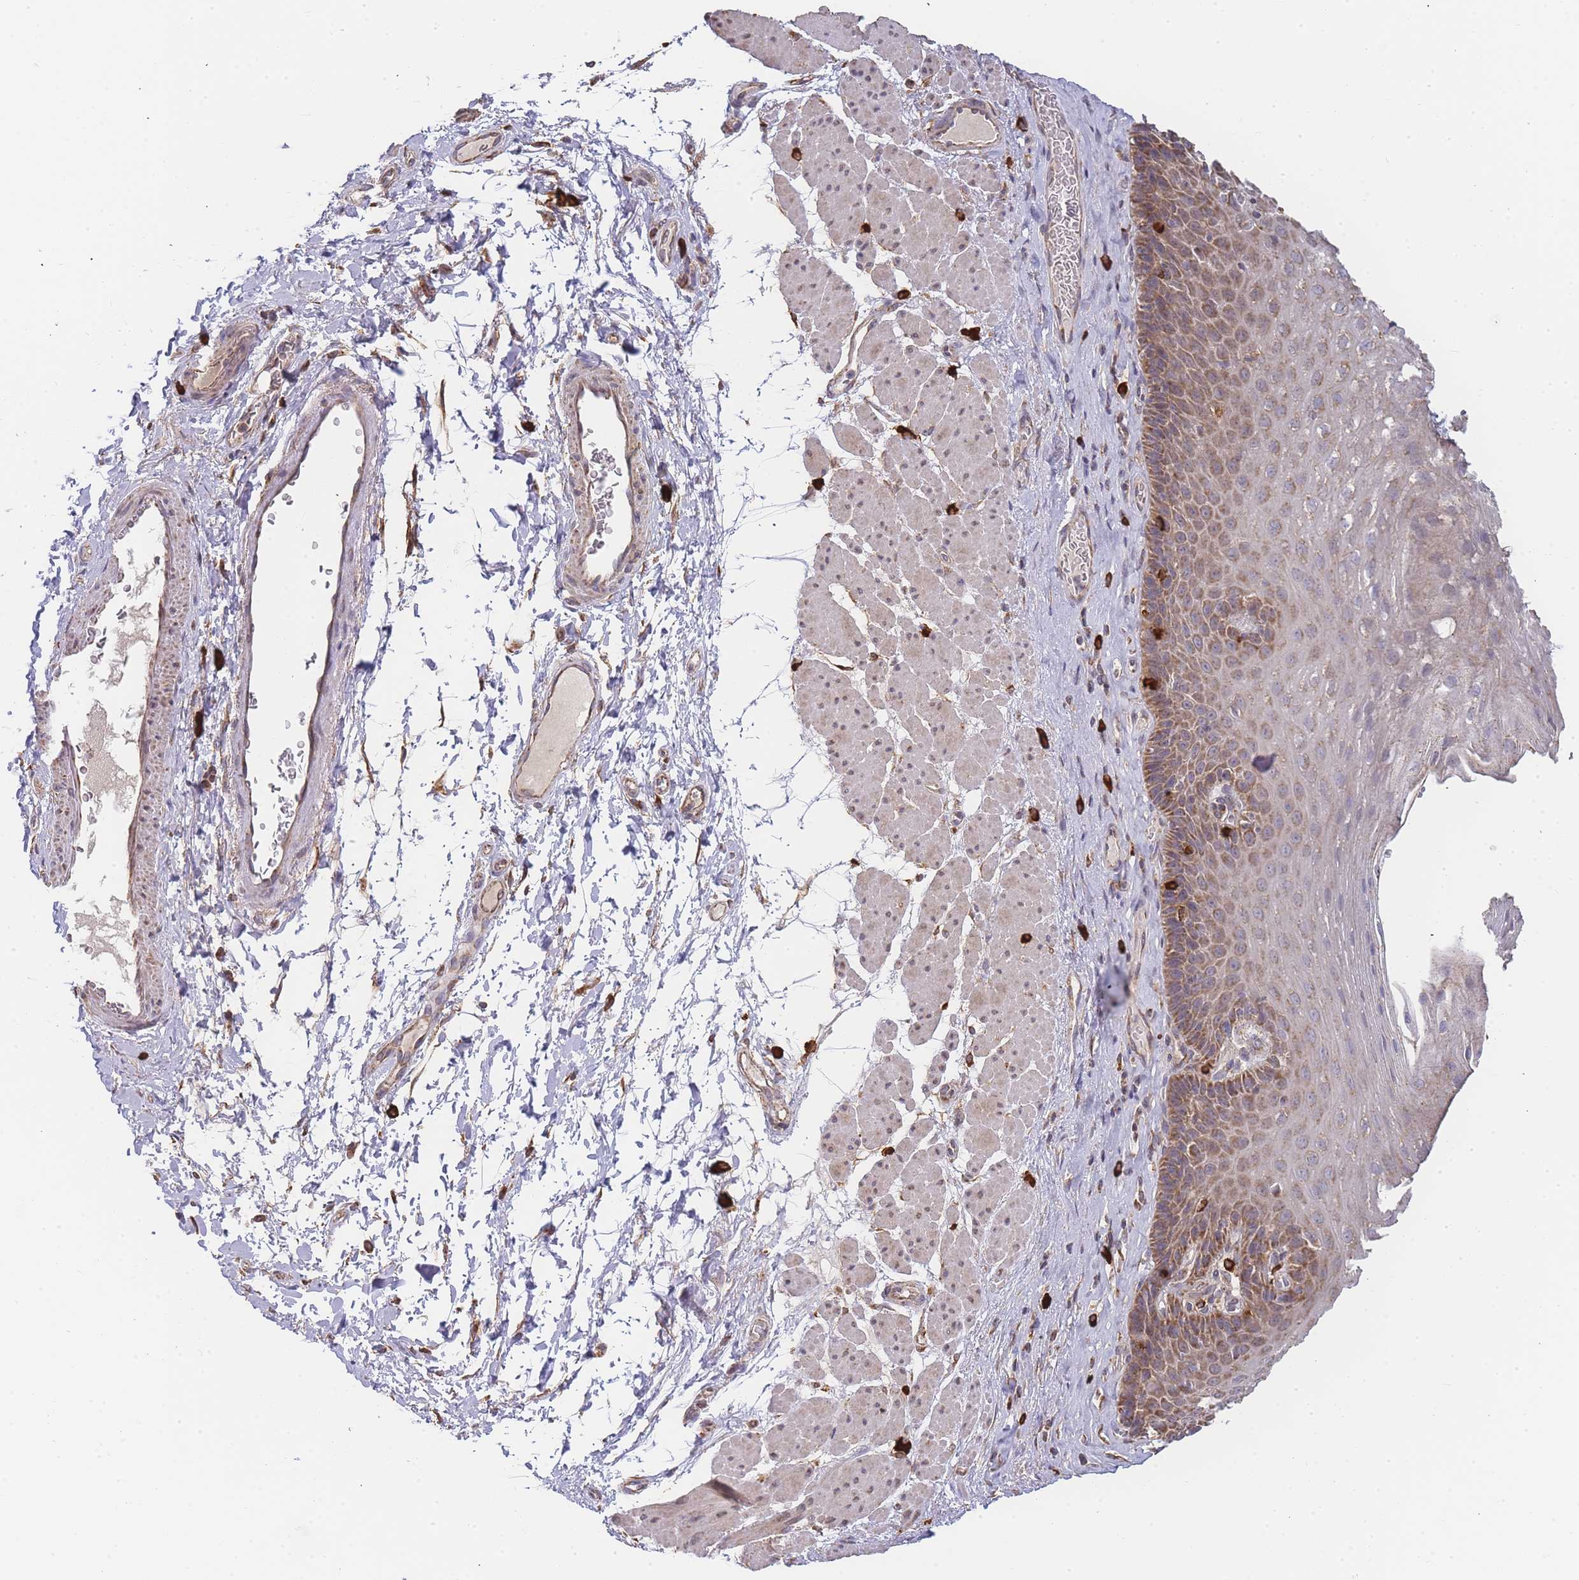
{"staining": {"intensity": "moderate", "quantity": ">75%", "location": "cytoplasmic/membranous"}, "tissue": "esophagus", "cell_type": "Squamous epithelial cells", "image_type": "normal", "snomed": [{"axis": "morphology", "description": "Normal tissue, NOS"}, {"axis": "topography", "description": "Esophagus"}], "caption": "Moderate cytoplasmic/membranous positivity for a protein is present in about >75% of squamous epithelial cells of unremarkable esophagus using immunohistochemistry.", "gene": "ADCY9", "patient": {"sex": "female", "age": 66}}